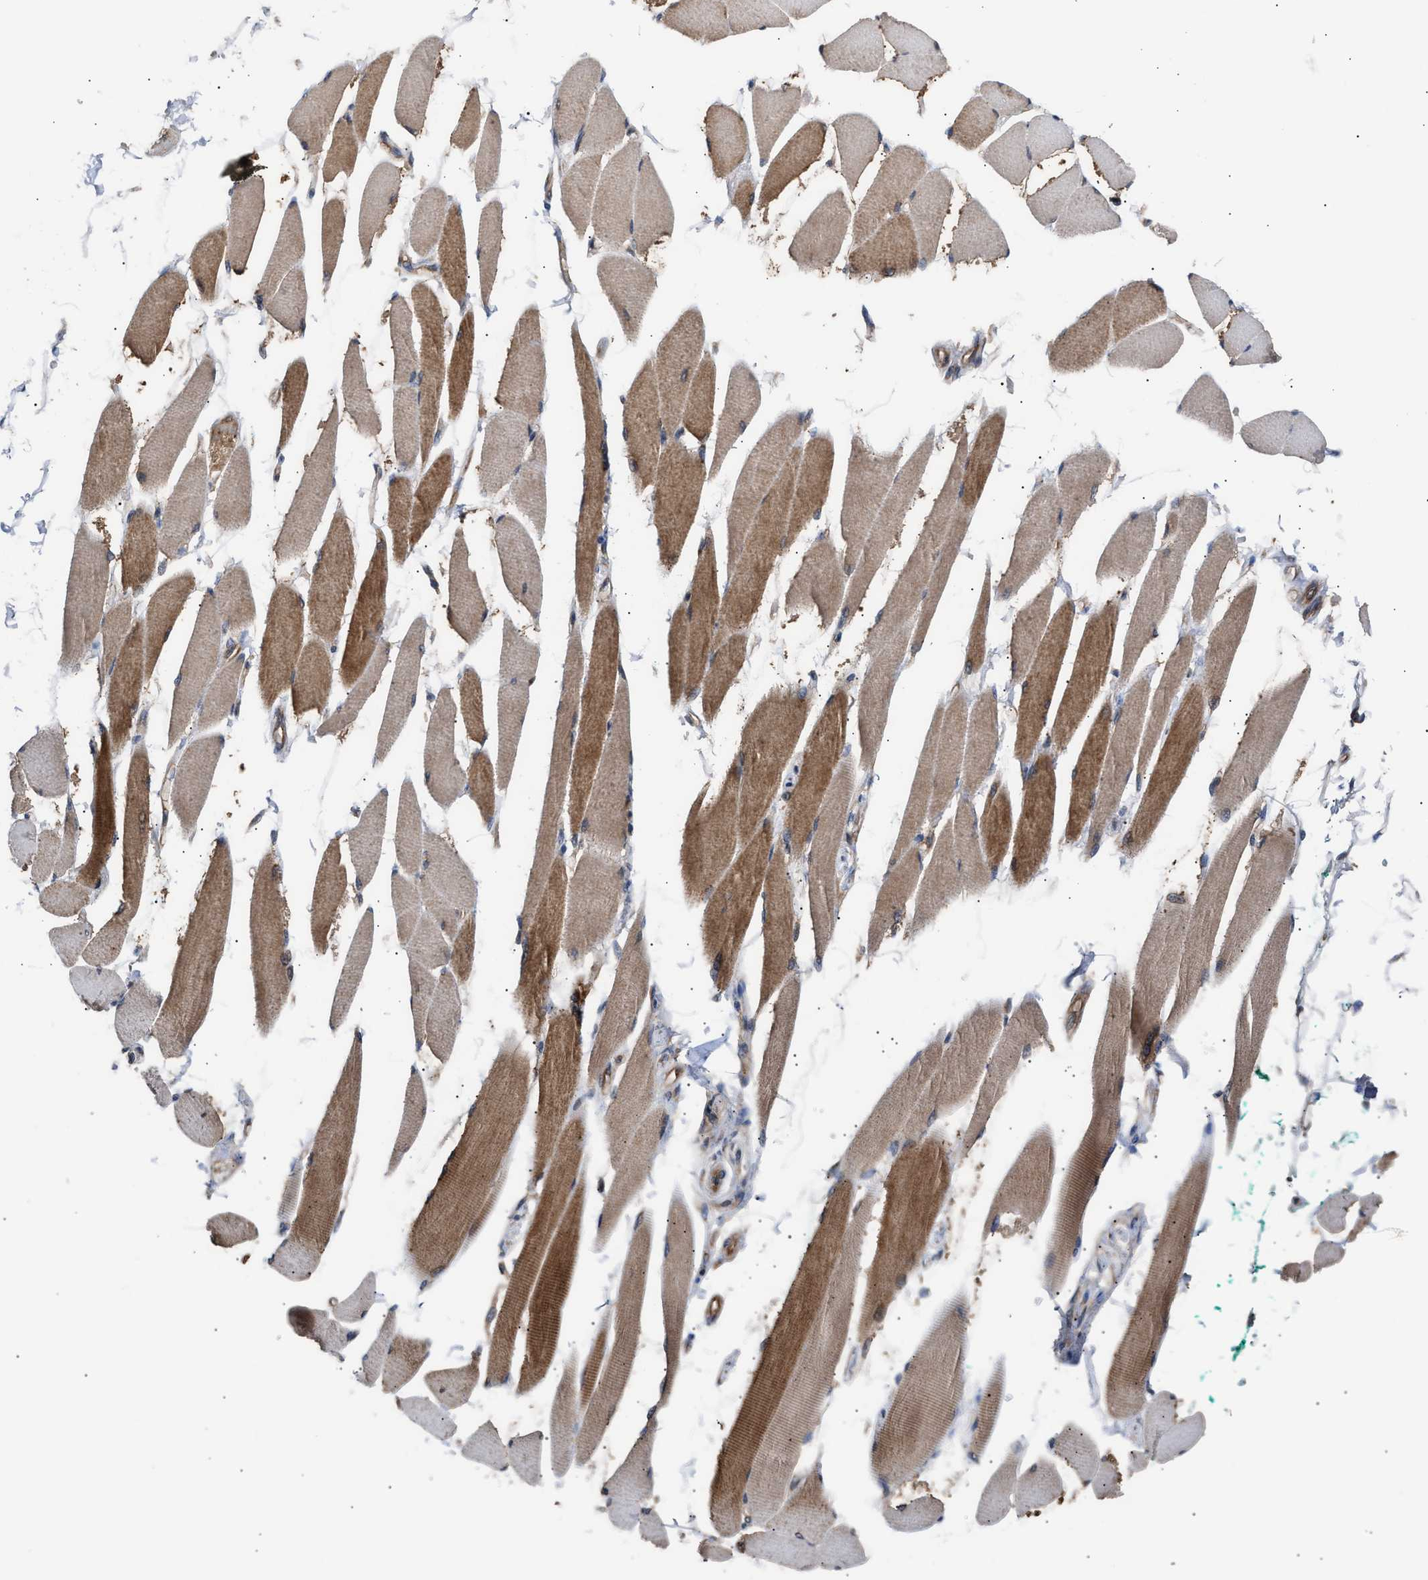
{"staining": {"intensity": "moderate", "quantity": ">75%", "location": "cytoplasmic/membranous"}, "tissue": "skeletal muscle", "cell_type": "Myocytes", "image_type": "normal", "snomed": [{"axis": "morphology", "description": "Normal tissue, NOS"}, {"axis": "topography", "description": "Skeletal muscle"}, {"axis": "topography", "description": "Oral tissue"}, {"axis": "topography", "description": "Peripheral nerve tissue"}], "caption": "Benign skeletal muscle reveals moderate cytoplasmic/membranous expression in approximately >75% of myocytes, visualized by immunohistochemistry. The staining was performed using DAB to visualize the protein expression in brown, while the nuclei were stained in blue with hematoxylin (Magnification: 20x).", "gene": "LAPTM4B", "patient": {"sex": "female", "age": 84}}